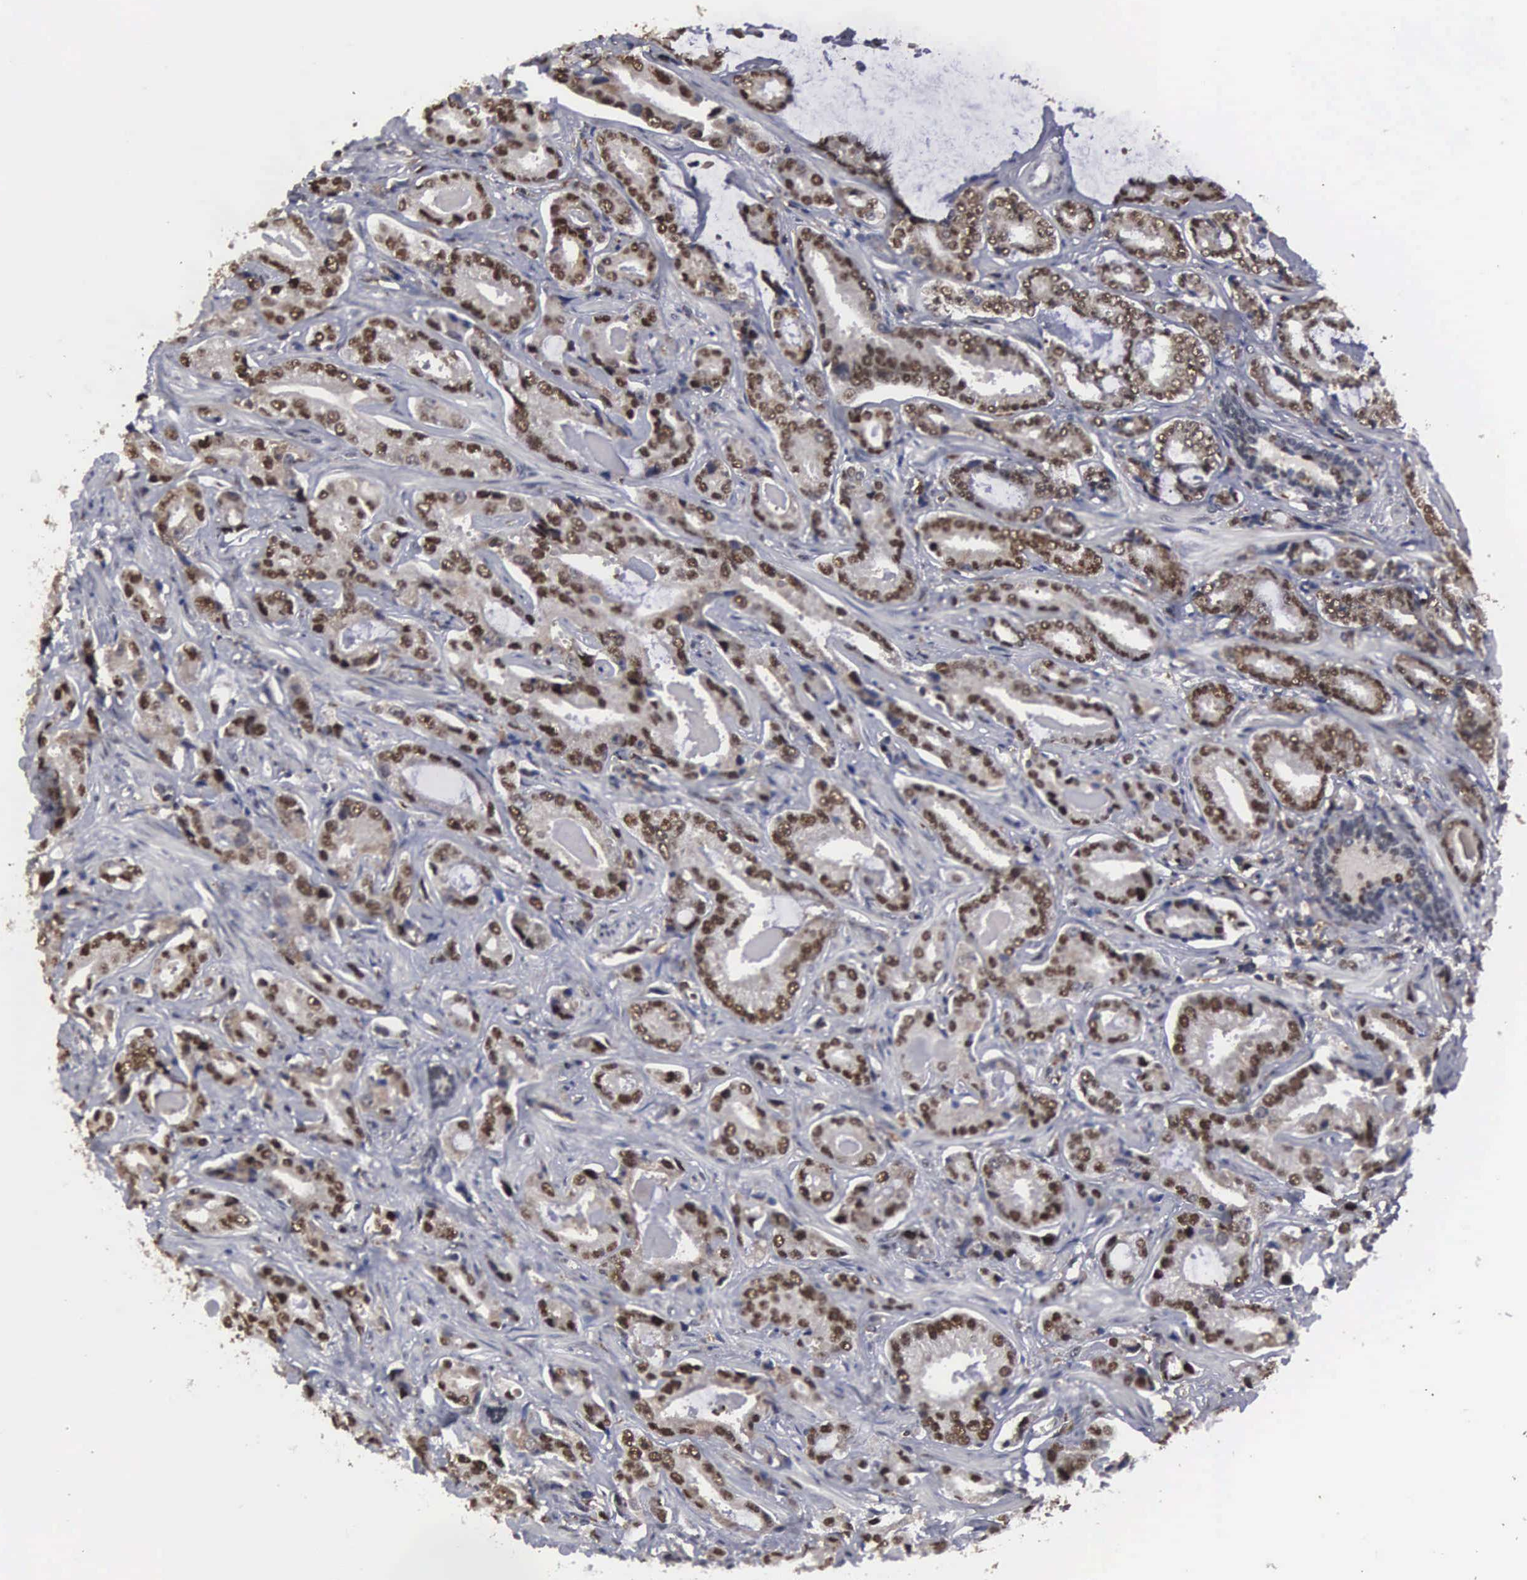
{"staining": {"intensity": "strong", "quantity": ">75%", "location": "nuclear"}, "tissue": "prostate cancer", "cell_type": "Tumor cells", "image_type": "cancer", "snomed": [{"axis": "morphology", "description": "Adenocarcinoma, Low grade"}, {"axis": "topography", "description": "Prostate"}], "caption": "Protein expression analysis of human prostate cancer reveals strong nuclear expression in about >75% of tumor cells.", "gene": "TRMT5", "patient": {"sex": "male", "age": 65}}